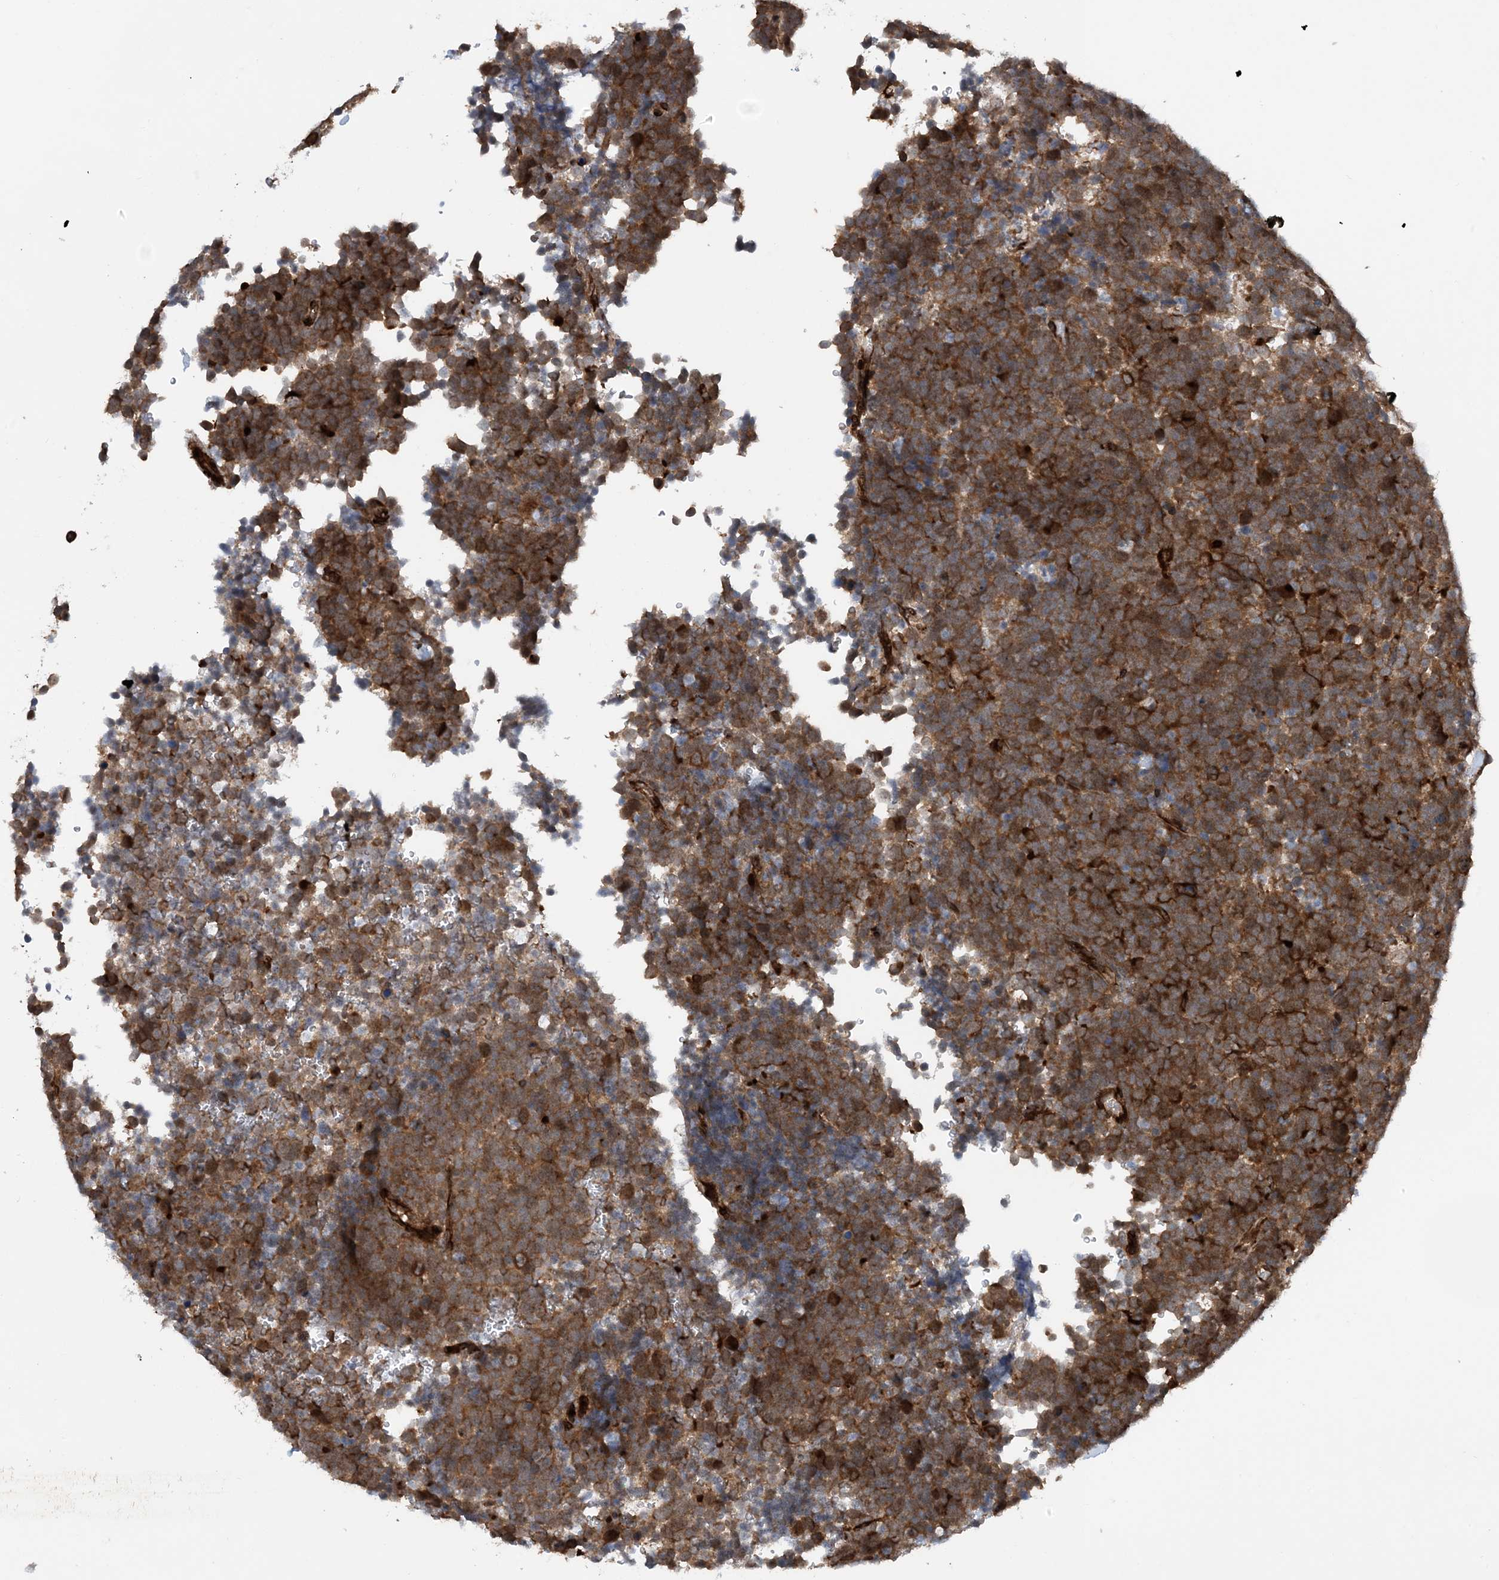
{"staining": {"intensity": "strong", "quantity": ">75%", "location": "cytoplasmic/membranous"}, "tissue": "urothelial cancer", "cell_type": "Tumor cells", "image_type": "cancer", "snomed": [{"axis": "morphology", "description": "Urothelial carcinoma, High grade"}, {"axis": "topography", "description": "Urinary bladder"}], "caption": "This image shows immunohistochemistry staining of high-grade urothelial carcinoma, with high strong cytoplasmic/membranous positivity in about >75% of tumor cells.", "gene": "HEMK1", "patient": {"sex": "female", "age": 82}}